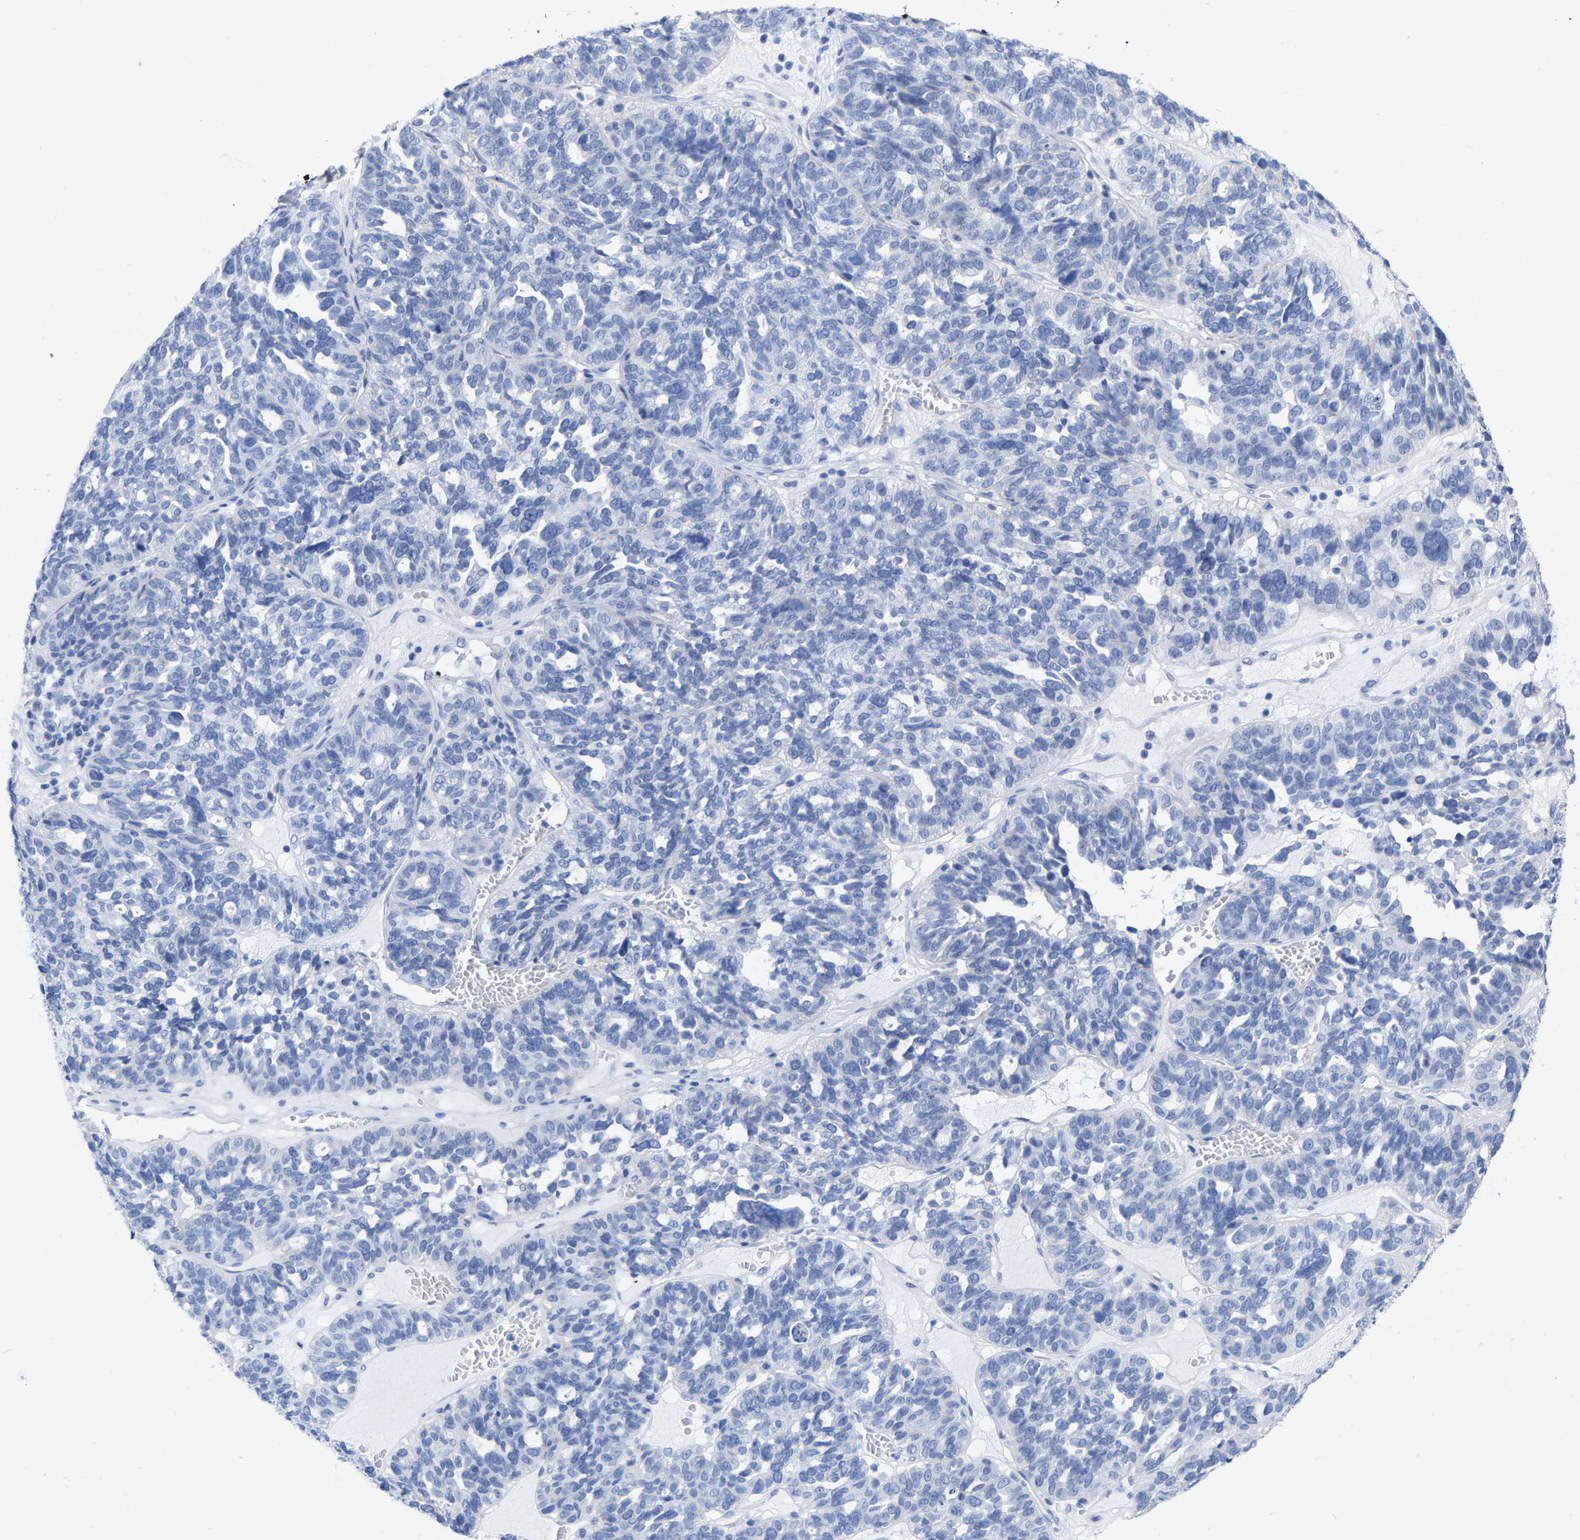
{"staining": {"intensity": "negative", "quantity": "none", "location": "none"}, "tissue": "ovarian cancer", "cell_type": "Tumor cells", "image_type": "cancer", "snomed": [{"axis": "morphology", "description": "Cystadenocarcinoma, serous, NOS"}, {"axis": "topography", "description": "Ovary"}], "caption": "Immunohistochemical staining of human ovarian cancer shows no significant staining in tumor cells.", "gene": "ZNF629", "patient": {"sex": "female", "age": 59}}